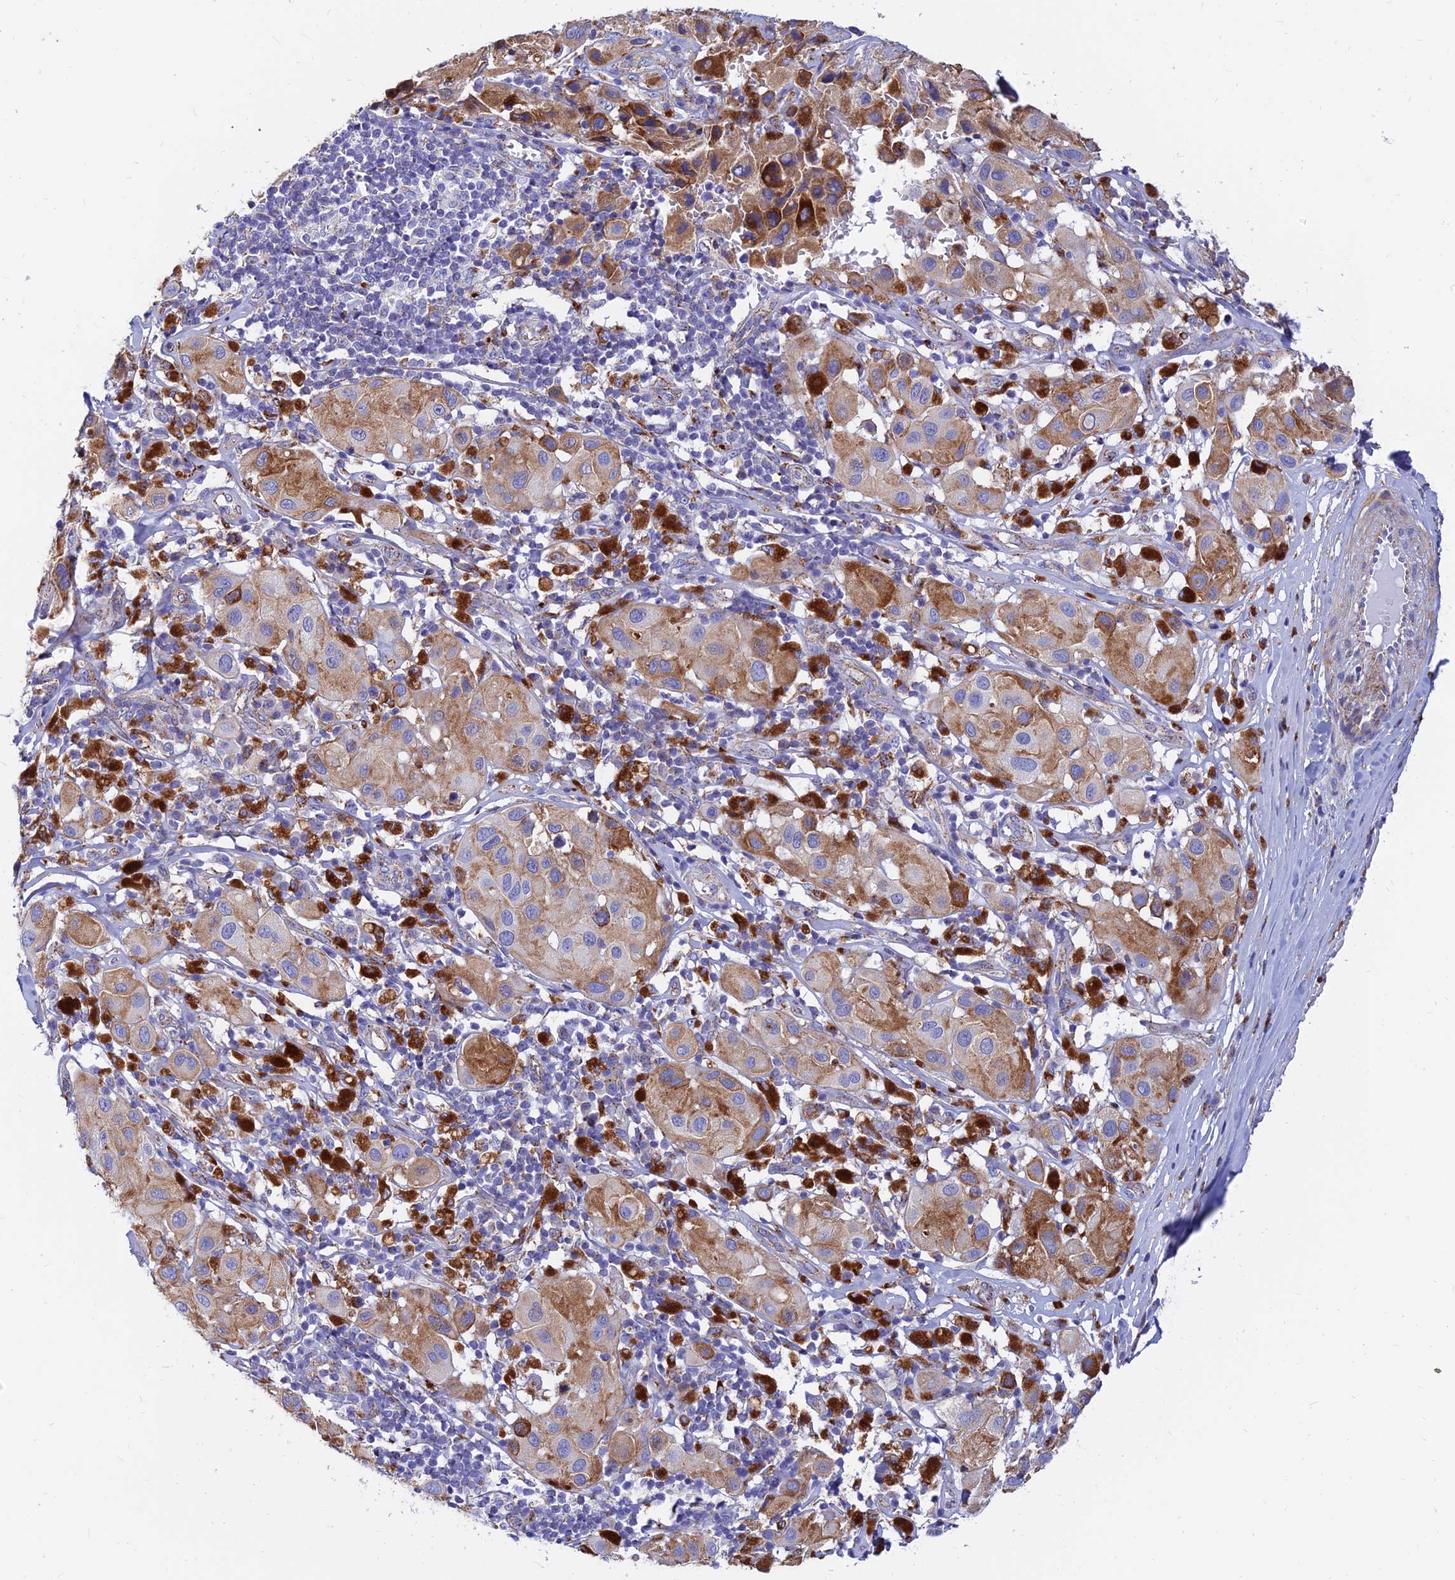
{"staining": {"intensity": "moderate", "quantity": ">75%", "location": "cytoplasmic/membranous"}, "tissue": "melanoma", "cell_type": "Tumor cells", "image_type": "cancer", "snomed": [{"axis": "morphology", "description": "Malignant melanoma, Metastatic site"}, {"axis": "topography", "description": "Skin"}], "caption": "Protein analysis of malignant melanoma (metastatic site) tissue reveals moderate cytoplasmic/membranous expression in about >75% of tumor cells.", "gene": "SPNS1", "patient": {"sex": "male", "age": 41}}